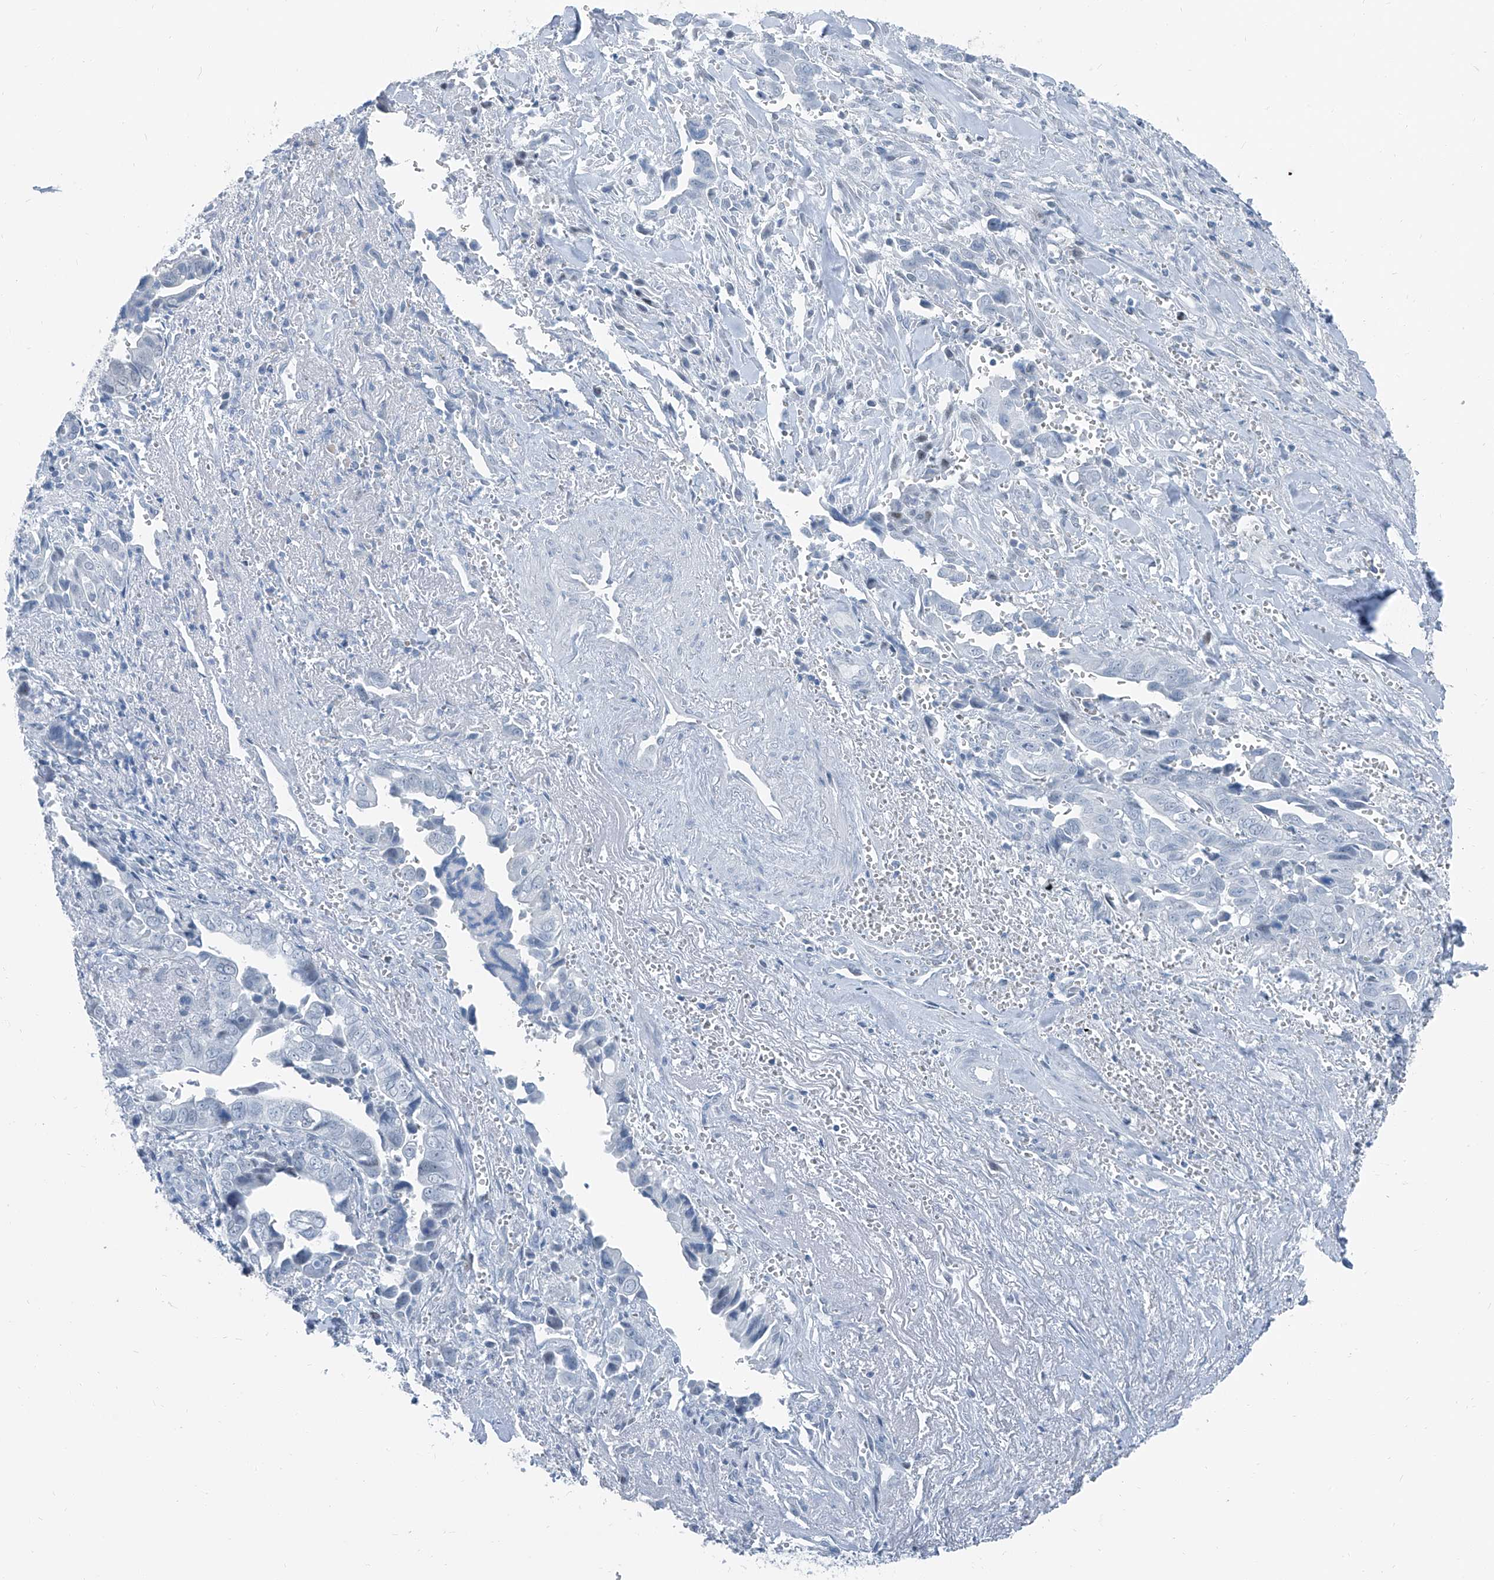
{"staining": {"intensity": "negative", "quantity": "none", "location": "none"}, "tissue": "liver cancer", "cell_type": "Tumor cells", "image_type": "cancer", "snomed": [{"axis": "morphology", "description": "Cholangiocarcinoma"}, {"axis": "topography", "description": "Liver"}], "caption": "Immunohistochemistry of liver cancer (cholangiocarcinoma) shows no positivity in tumor cells.", "gene": "RGN", "patient": {"sex": "female", "age": 79}}